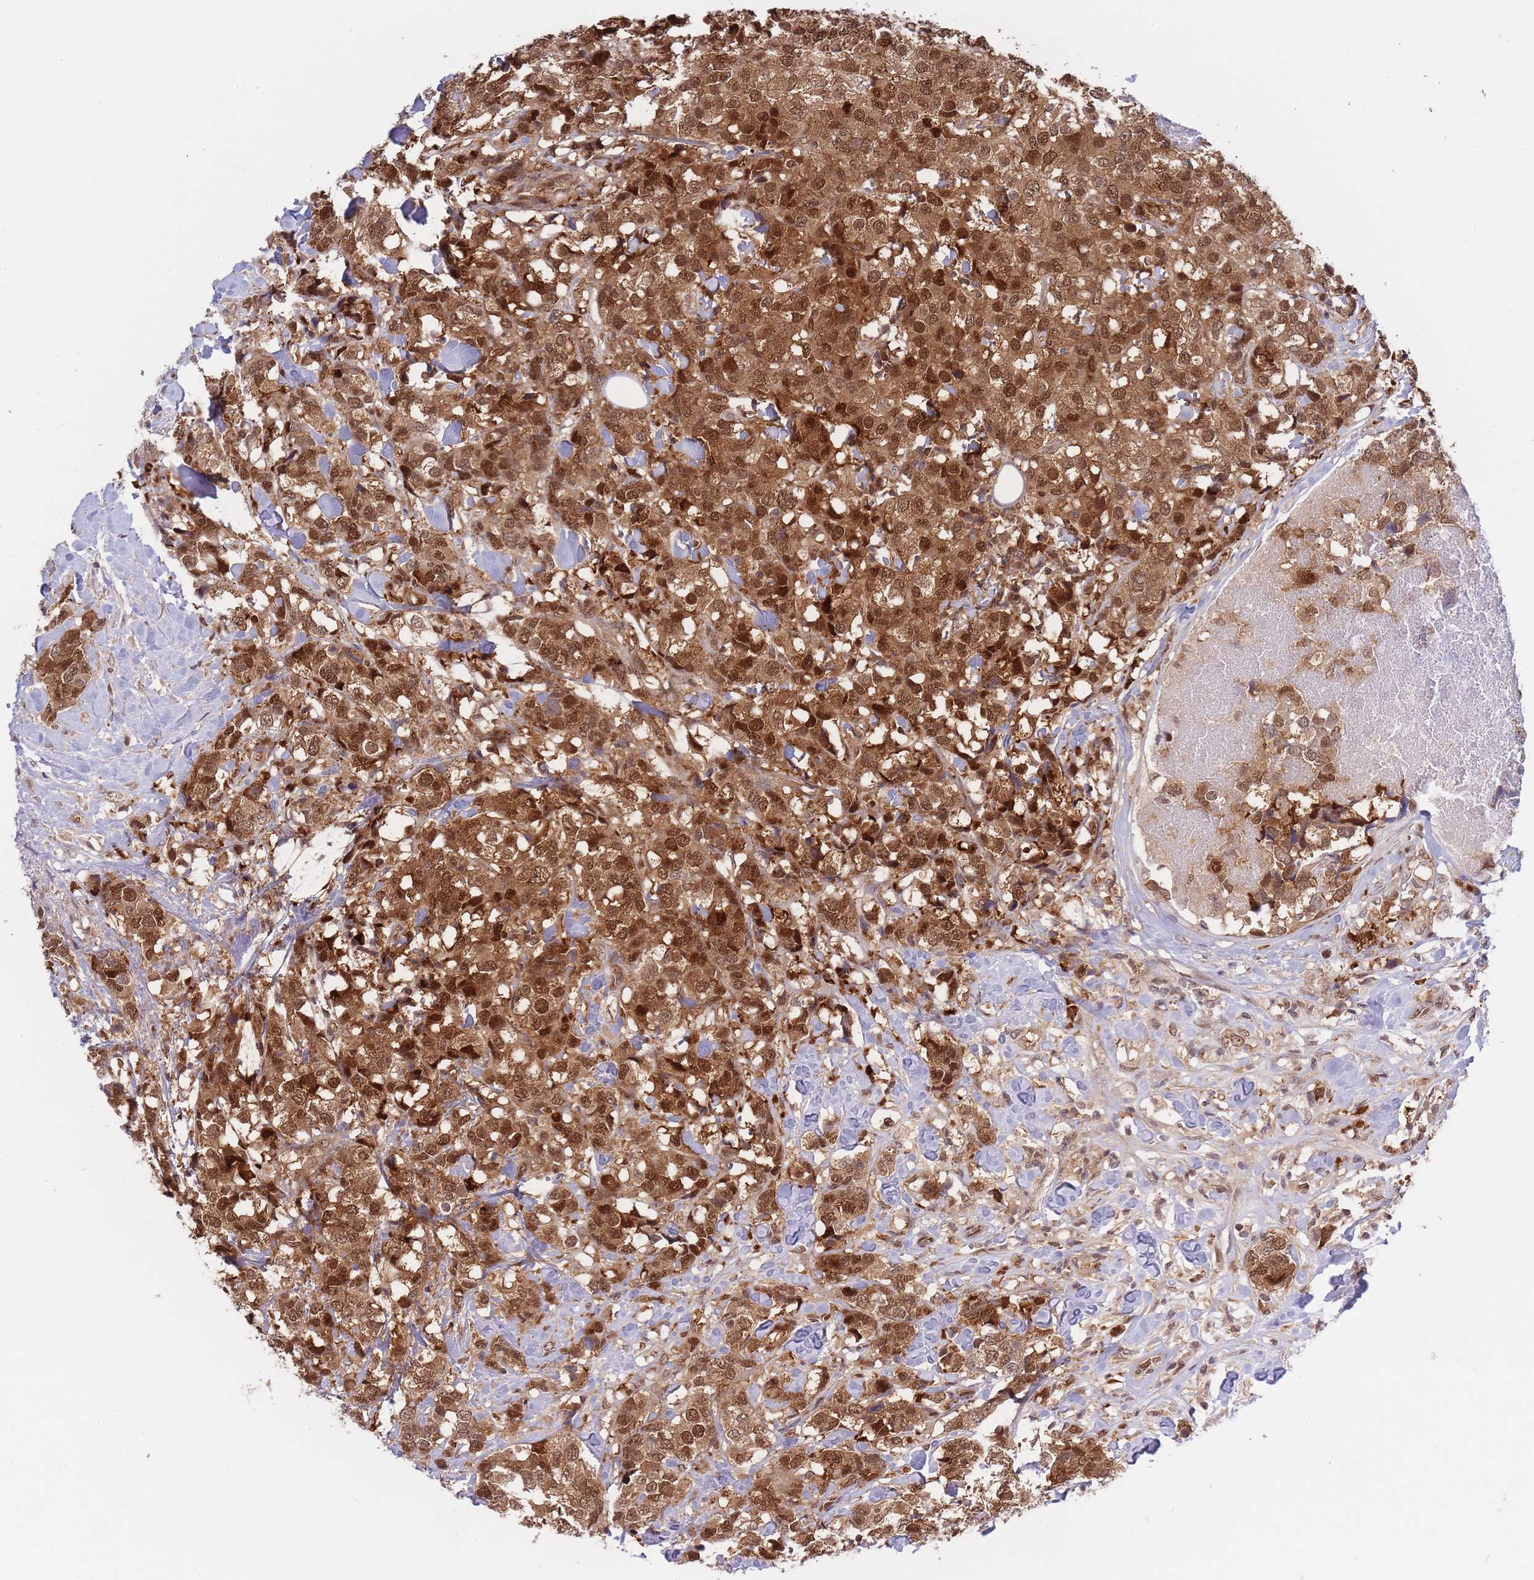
{"staining": {"intensity": "strong", "quantity": ">75%", "location": "cytoplasmic/membranous,nuclear"}, "tissue": "breast cancer", "cell_type": "Tumor cells", "image_type": "cancer", "snomed": [{"axis": "morphology", "description": "Lobular carcinoma"}, {"axis": "topography", "description": "Breast"}], "caption": "Breast cancer (lobular carcinoma) stained for a protein demonstrates strong cytoplasmic/membranous and nuclear positivity in tumor cells.", "gene": "NSFL1C", "patient": {"sex": "female", "age": 59}}